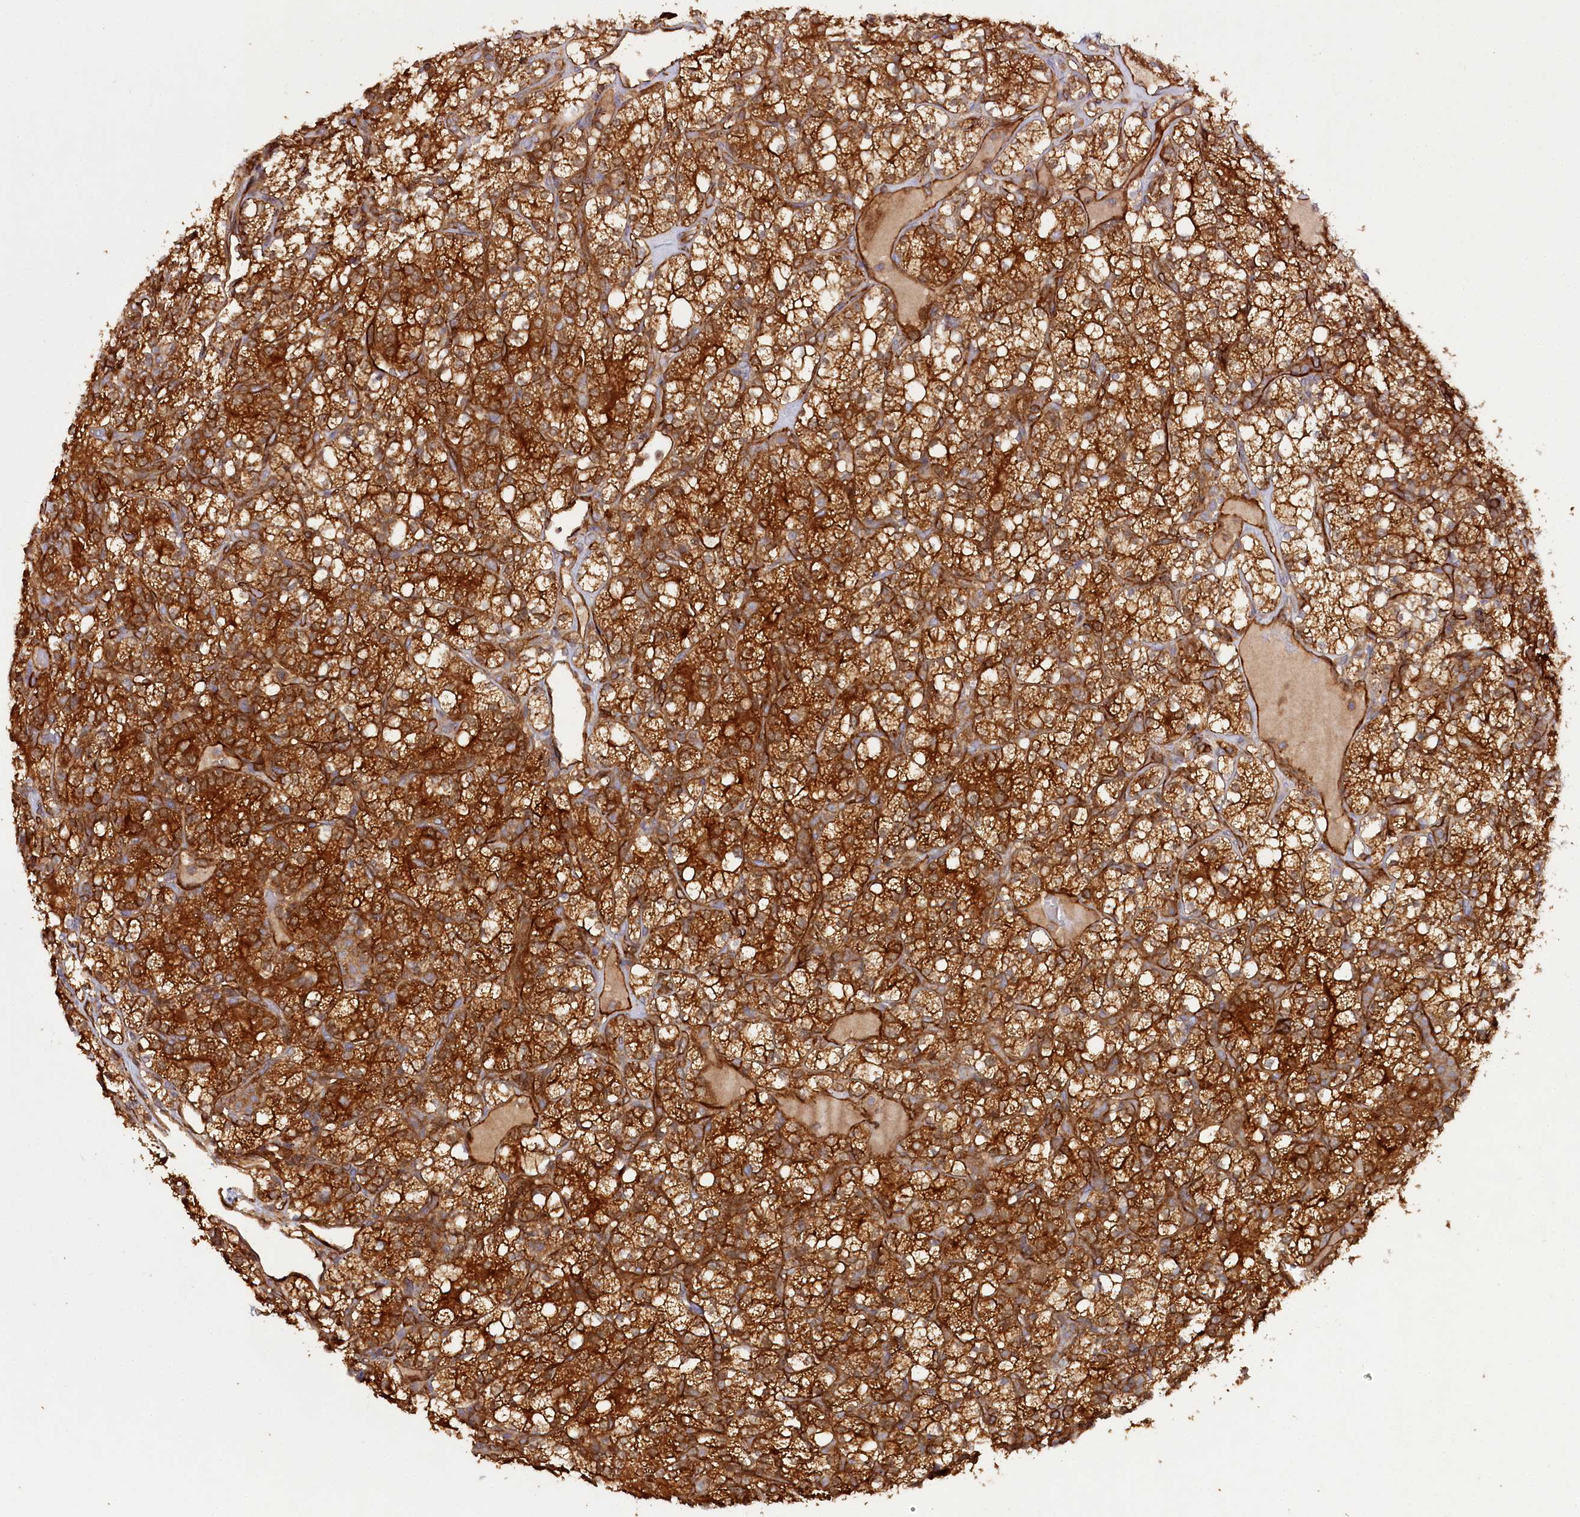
{"staining": {"intensity": "strong", "quantity": ">75%", "location": "cytoplasmic/membranous"}, "tissue": "renal cancer", "cell_type": "Tumor cells", "image_type": "cancer", "snomed": [{"axis": "morphology", "description": "Adenocarcinoma, NOS"}, {"axis": "topography", "description": "Kidney"}], "caption": "Immunohistochemistry micrograph of human adenocarcinoma (renal) stained for a protein (brown), which reveals high levels of strong cytoplasmic/membranous staining in approximately >75% of tumor cells.", "gene": "RBP5", "patient": {"sex": "male", "age": 77}}